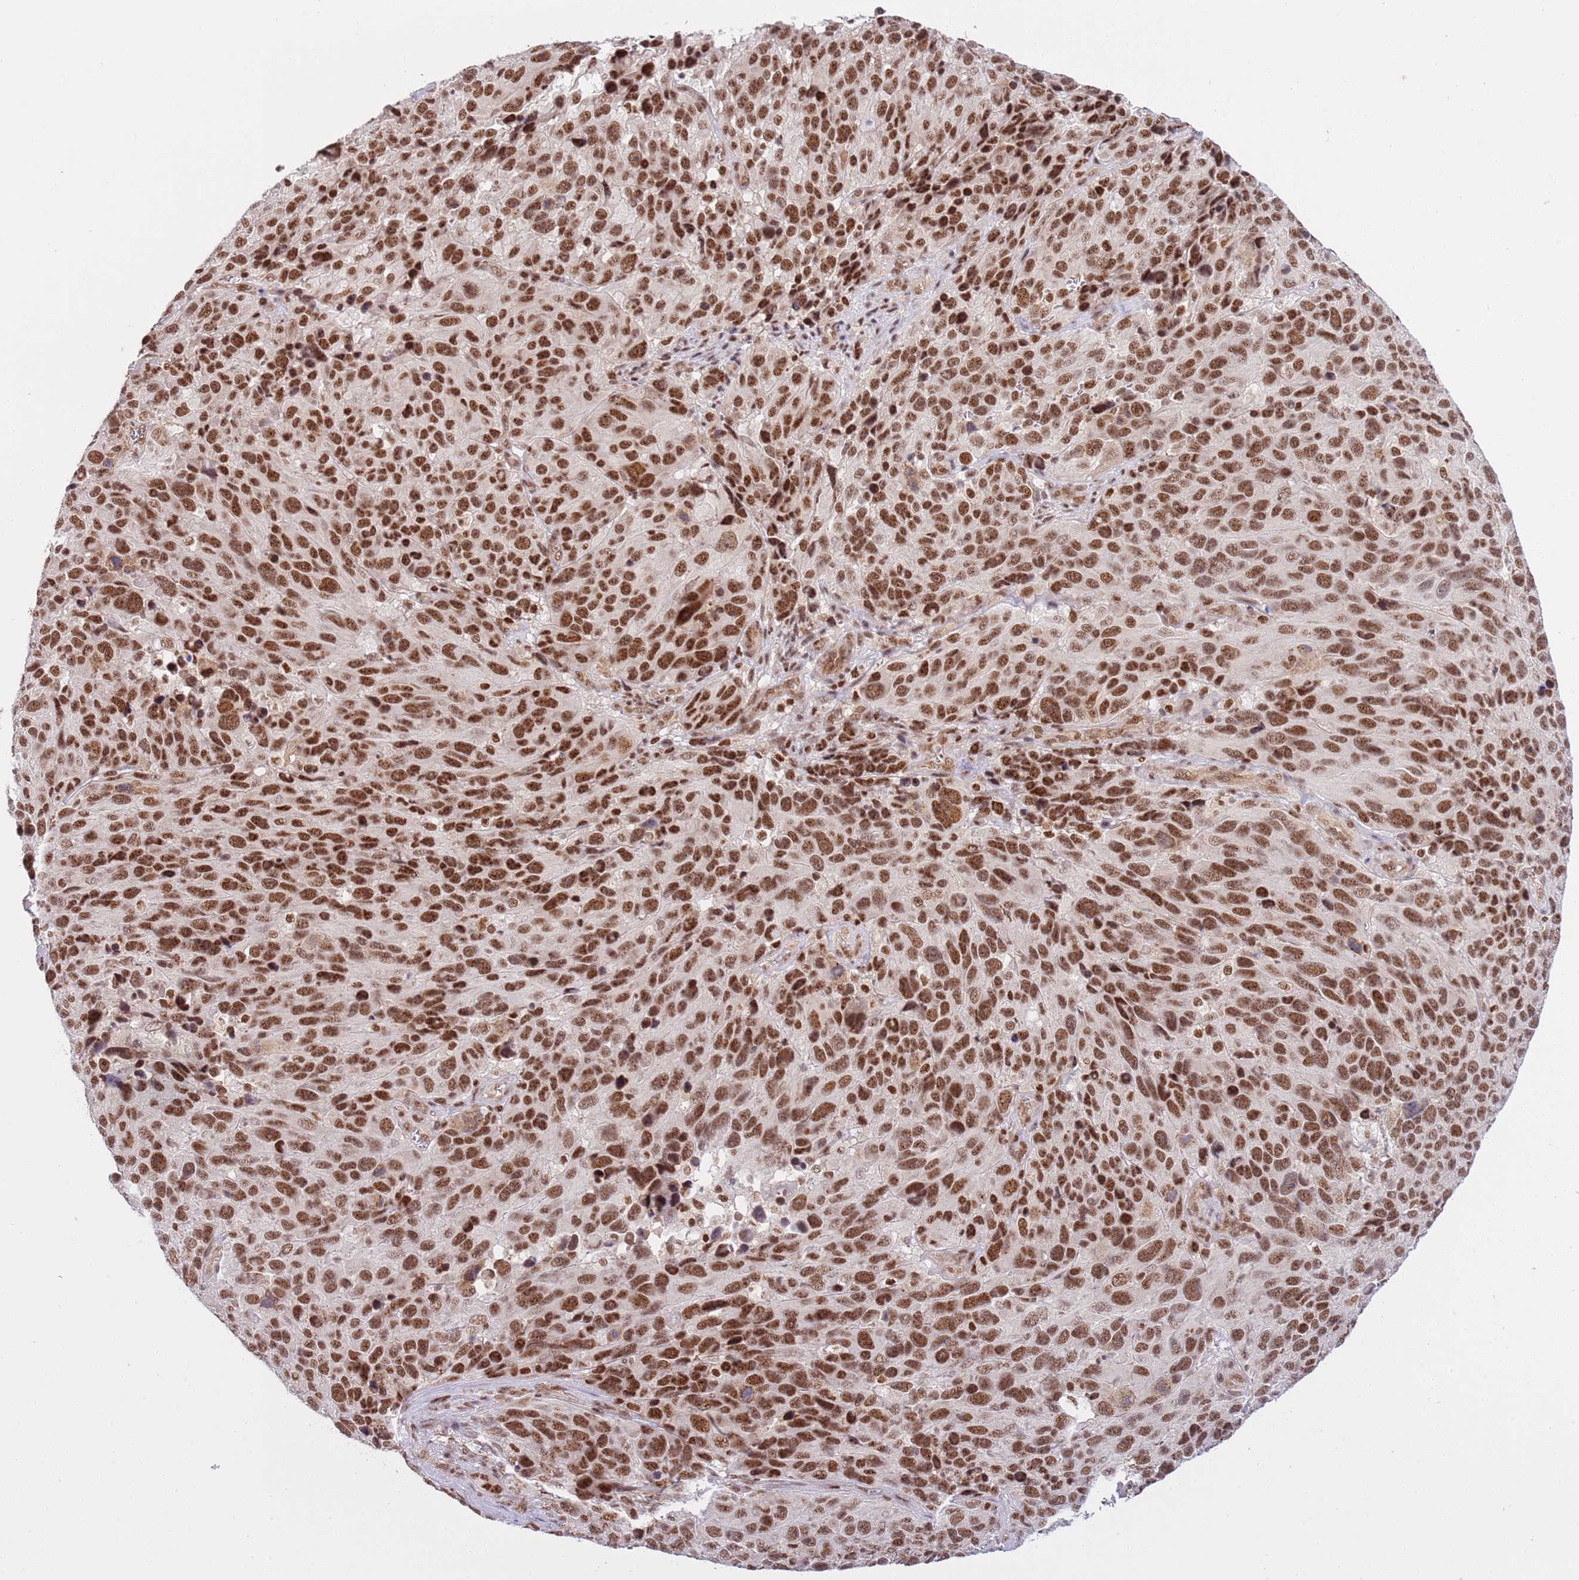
{"staining": {"intensity": "strong", "quantity": ">75%", "location": "nuclear"}, "tissue": "melanoma", "cell_type": "Tumor cells", "image_type": "cancer", "snomed": [{"axis": "morphology", "description": "Malignant melanoma, NOS"}, {"axis": "topography", "description": "Skin"}], "caption": "Tumor cells show high levels of strong nuclear expression in about >75% of cells in melanoma.", "gene": "PRPF6", "patient": {"sex": "male", "age": 84}}